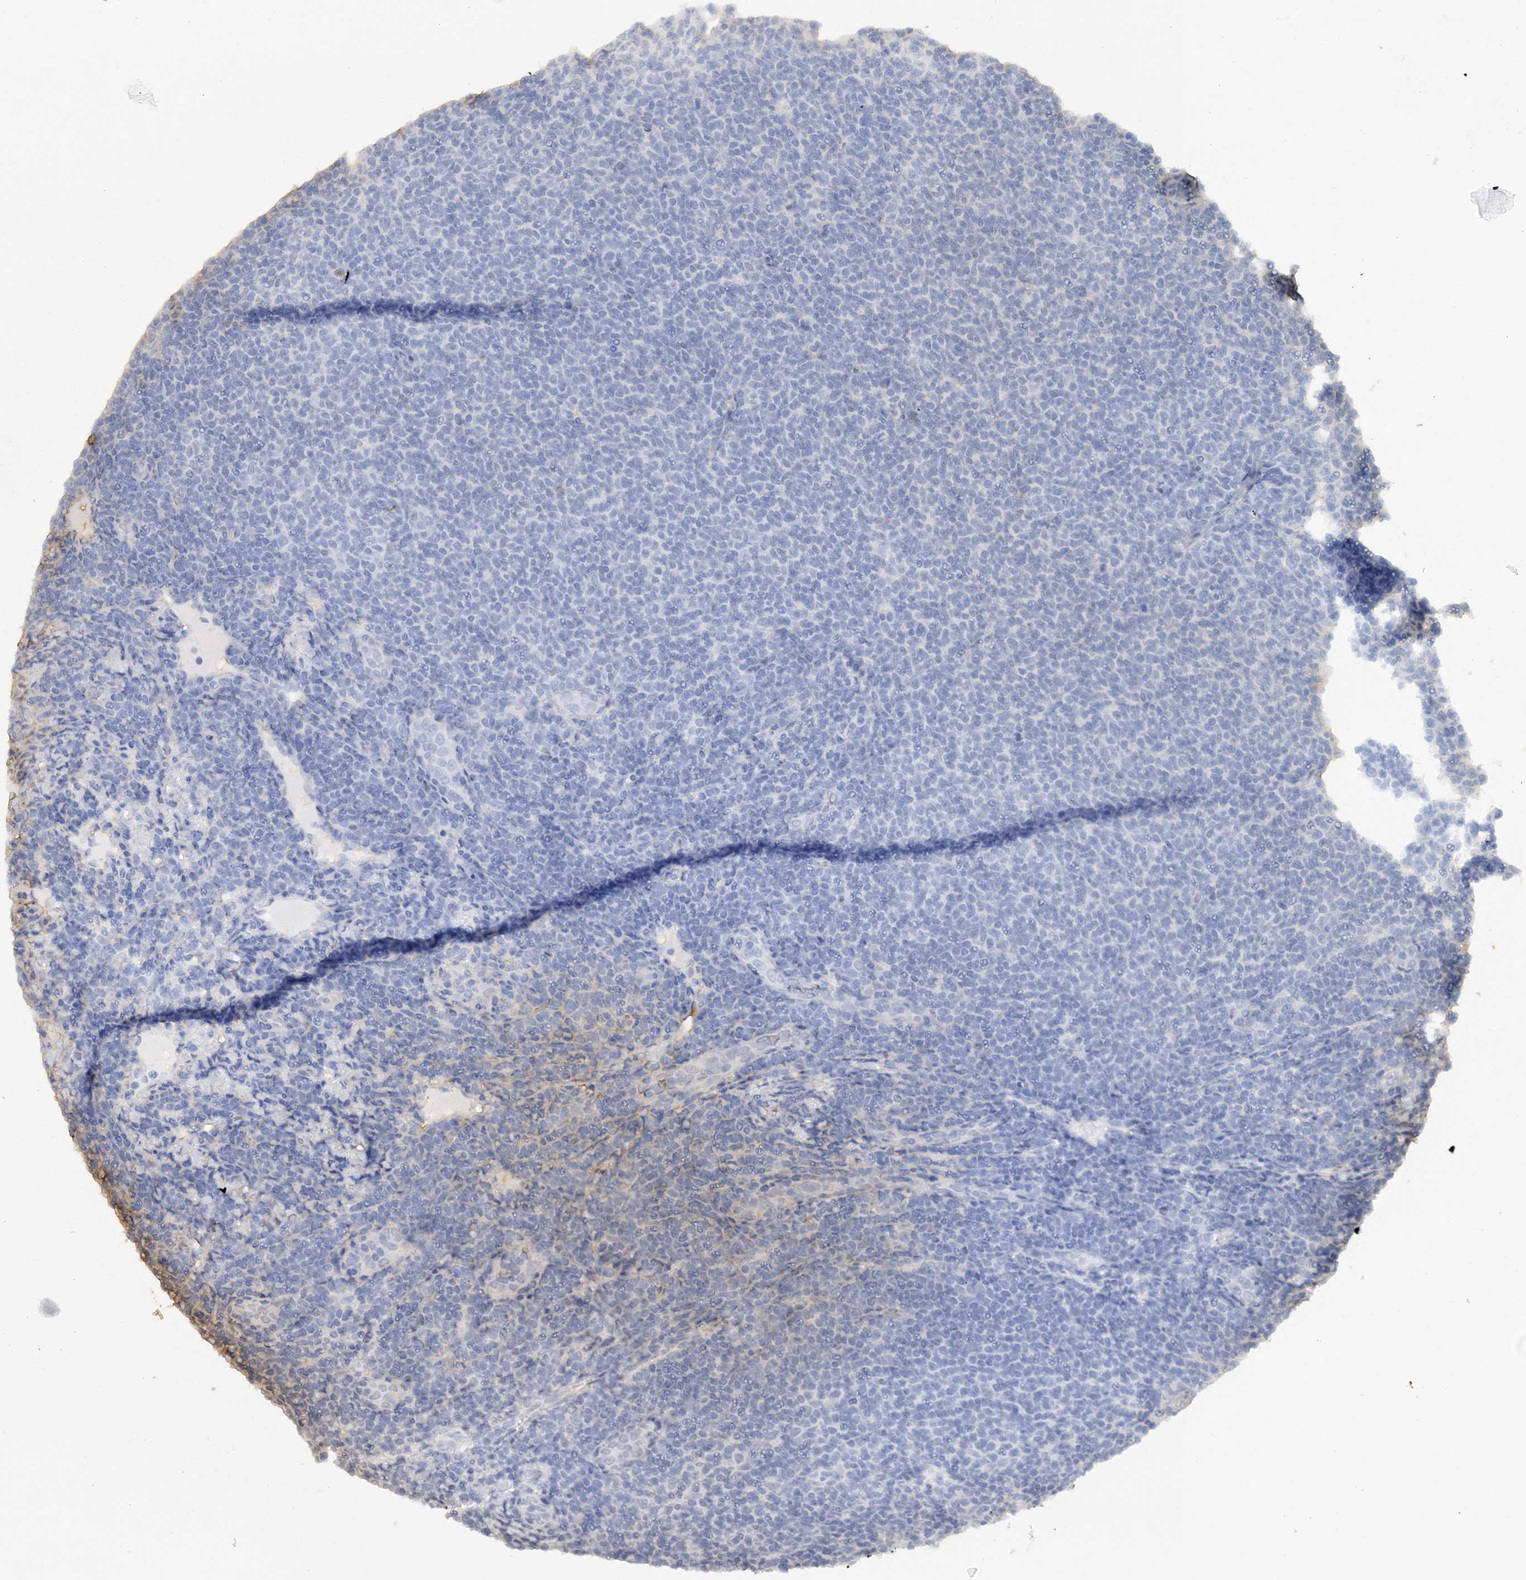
{"staining": {"intensity": "negative", "quantity": "none", "location": "none"}, "tissue": "lymphoma", "cell_type": "Tumor cells", "image_type": "cancer", "snomed": [{"axis": "morphology", "description": "Malignant lymphoma, non-Hodgkin's type, Low grade"}, {"axis": "topography", "description": "Lymph node"}], "caption": "Tumor cells show no significant protein positivity in low-grade malignant lymphoma, non-Hodgkin's type.", "gene": "GRINA", "patient": {"sex": "male", "age": 66}}